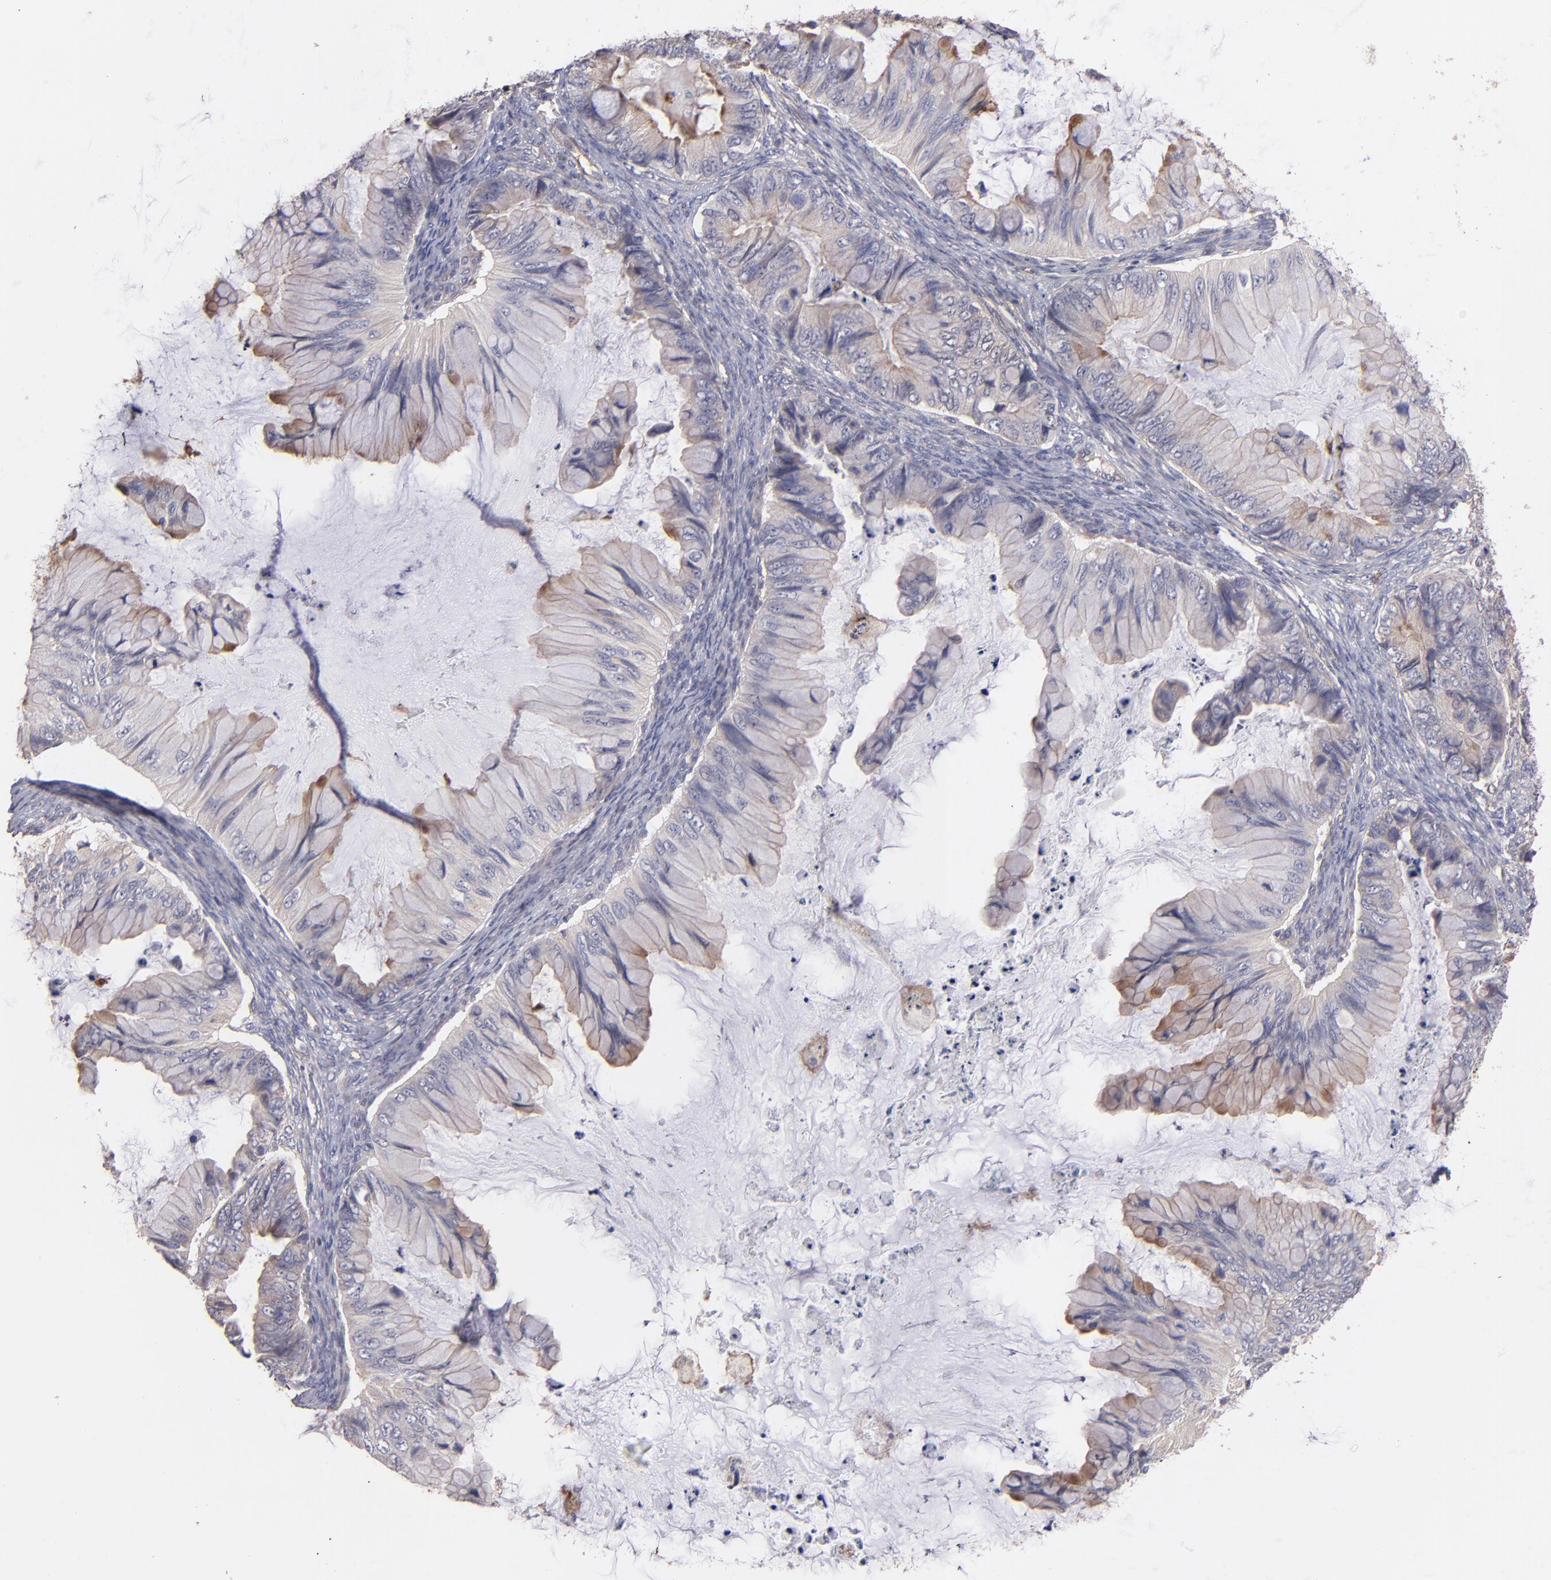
{"staining": {"intensity": "weak", "quantity": "<25%", "location": "cytoplasmic/membranous"}, "tissue": "ovarian cancer", "cell_type": "Tumor cells", "image_type": "cancer", "snomed": [{"axis": "morphology", "description": "Cystadenocarcinoma, mucinous, NOS"}, {"axis": "topography", "description": "Ovary"}], "caption": "This is a photomicrograph of immunohistochemistry staining of ovarian cancer (mucinous cystadenocarcinoma), which shows no expression in tumor cells. Brightfield microscopy of immunohistochemistry stained with DAB (3,3'-diaminobenzidine) (brown) and hematoxylin (blue), captured at high magnification.", "gene": "ICAM1", "patient": {"sex": "female", "age": 36}}